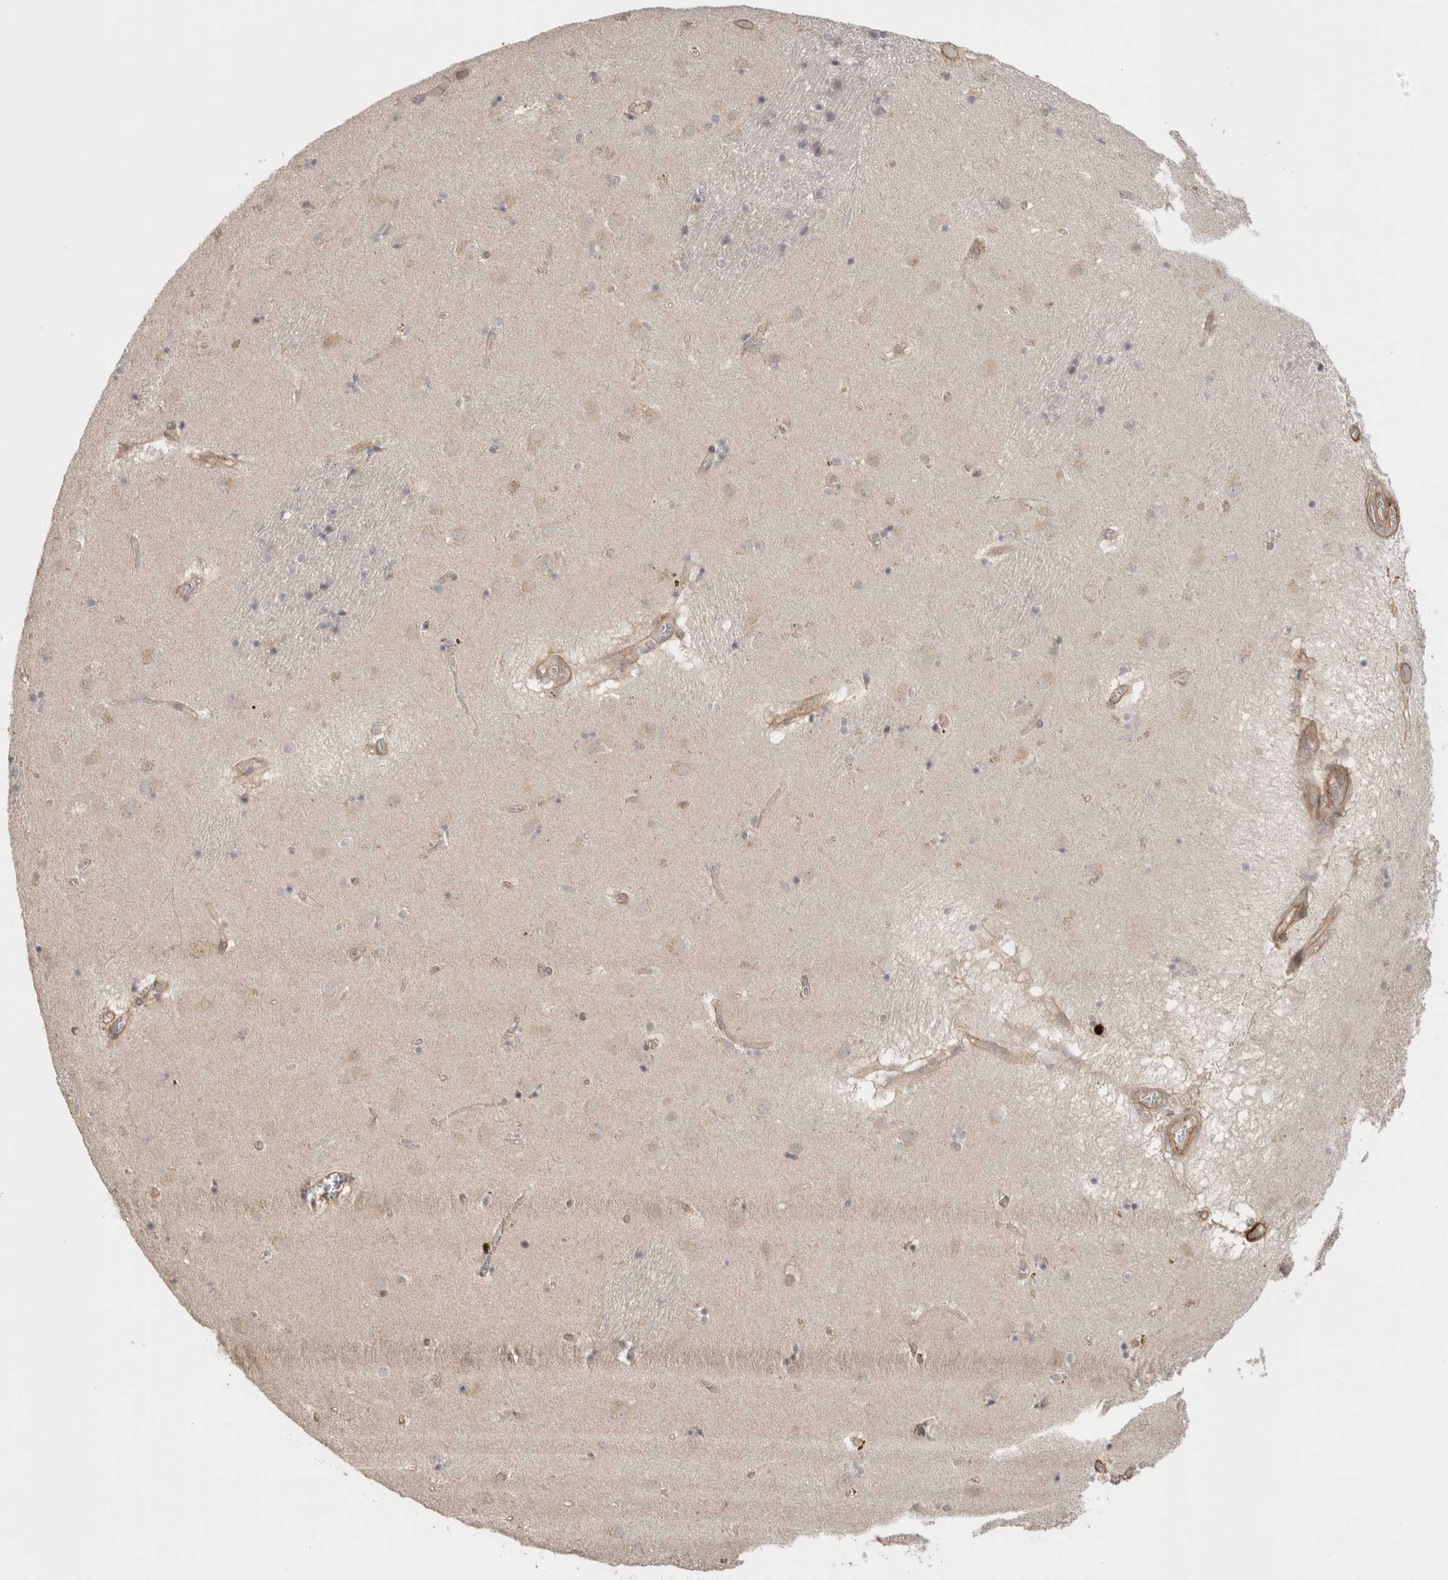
{"staining": {"intensity": "negative", "quantity": "none", "location": "none"}, "tissue": "caudate", "cell_type": "Glial cells", "image_type": "normal", "snomed": [{"axis": "morphology", "description": "Normal tissue, NOS"}, {"axis": "topography", "description": "Lateral ventricle wall"}], "caption": "This photomicrograph is of benign caudate stained with immunohistochemistry (IHC) to label a protein in brown with the nuclei are counter-stained blue. There is no positivity in glial cells.", "gene": "HSPG2", "patient": {"sex": "male", "age": 70}}